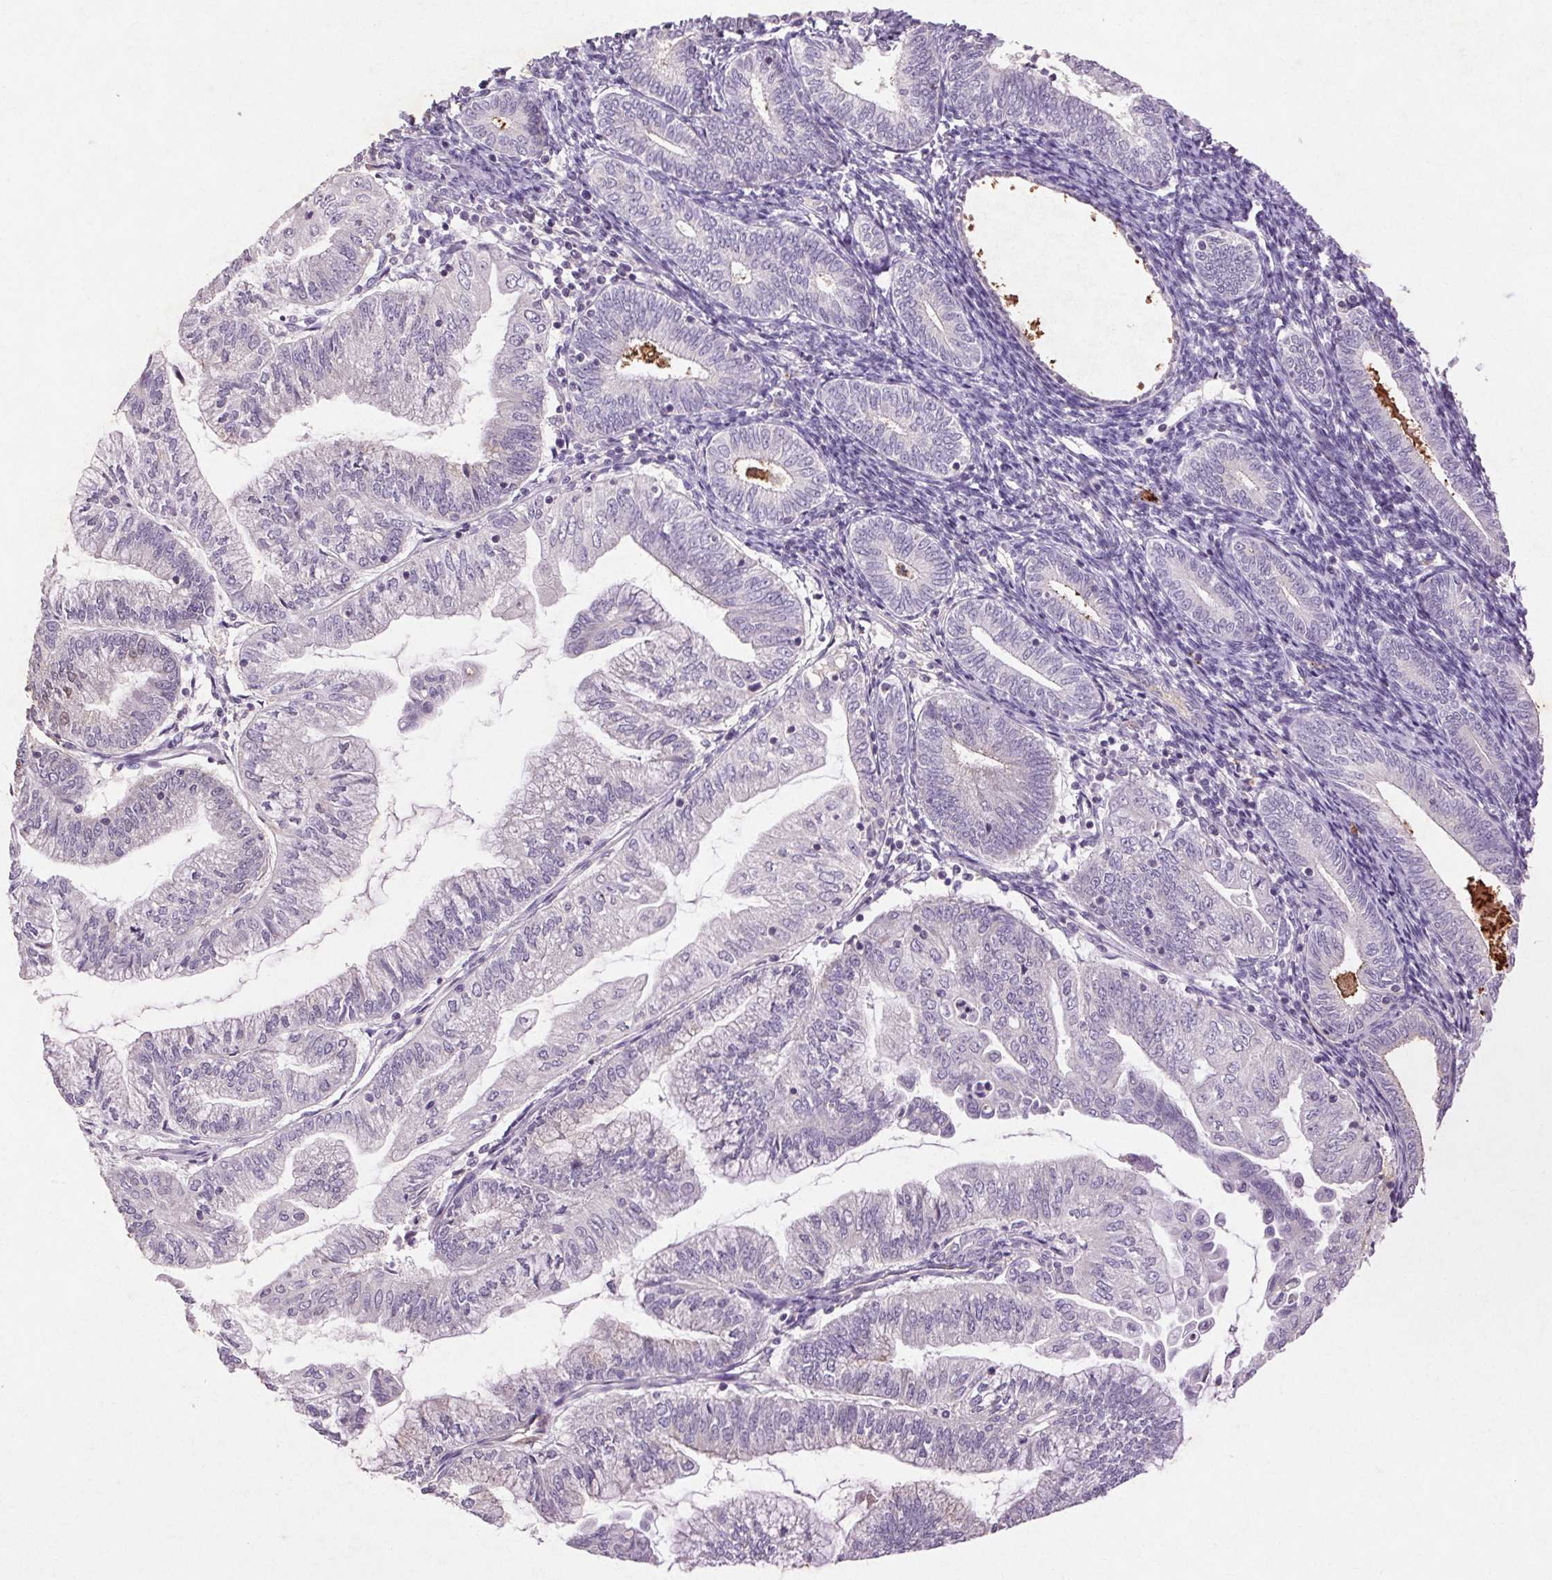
{"staining": {"intensity": "negative", "quantity": "none", "location": "none"}, "tissue": "endometrial cancer", "cell_type": "Tumor cells", "image_type": "cancer", "snomed": [{"axis": "morphology", "description": "Adenocarcinoma, NOS"}, {"axis": "topography", "description": "Endometrium"}], "caption": "A high-resolution histopathology image shows immunohistochemistry staining of adenocarcinoma (endometrial), which demonstrates no significant staining in tumor cells. Nuclei are stained in blue.", "gene": "FNDC7", "patient": {"sex": "female", "age": 55}}